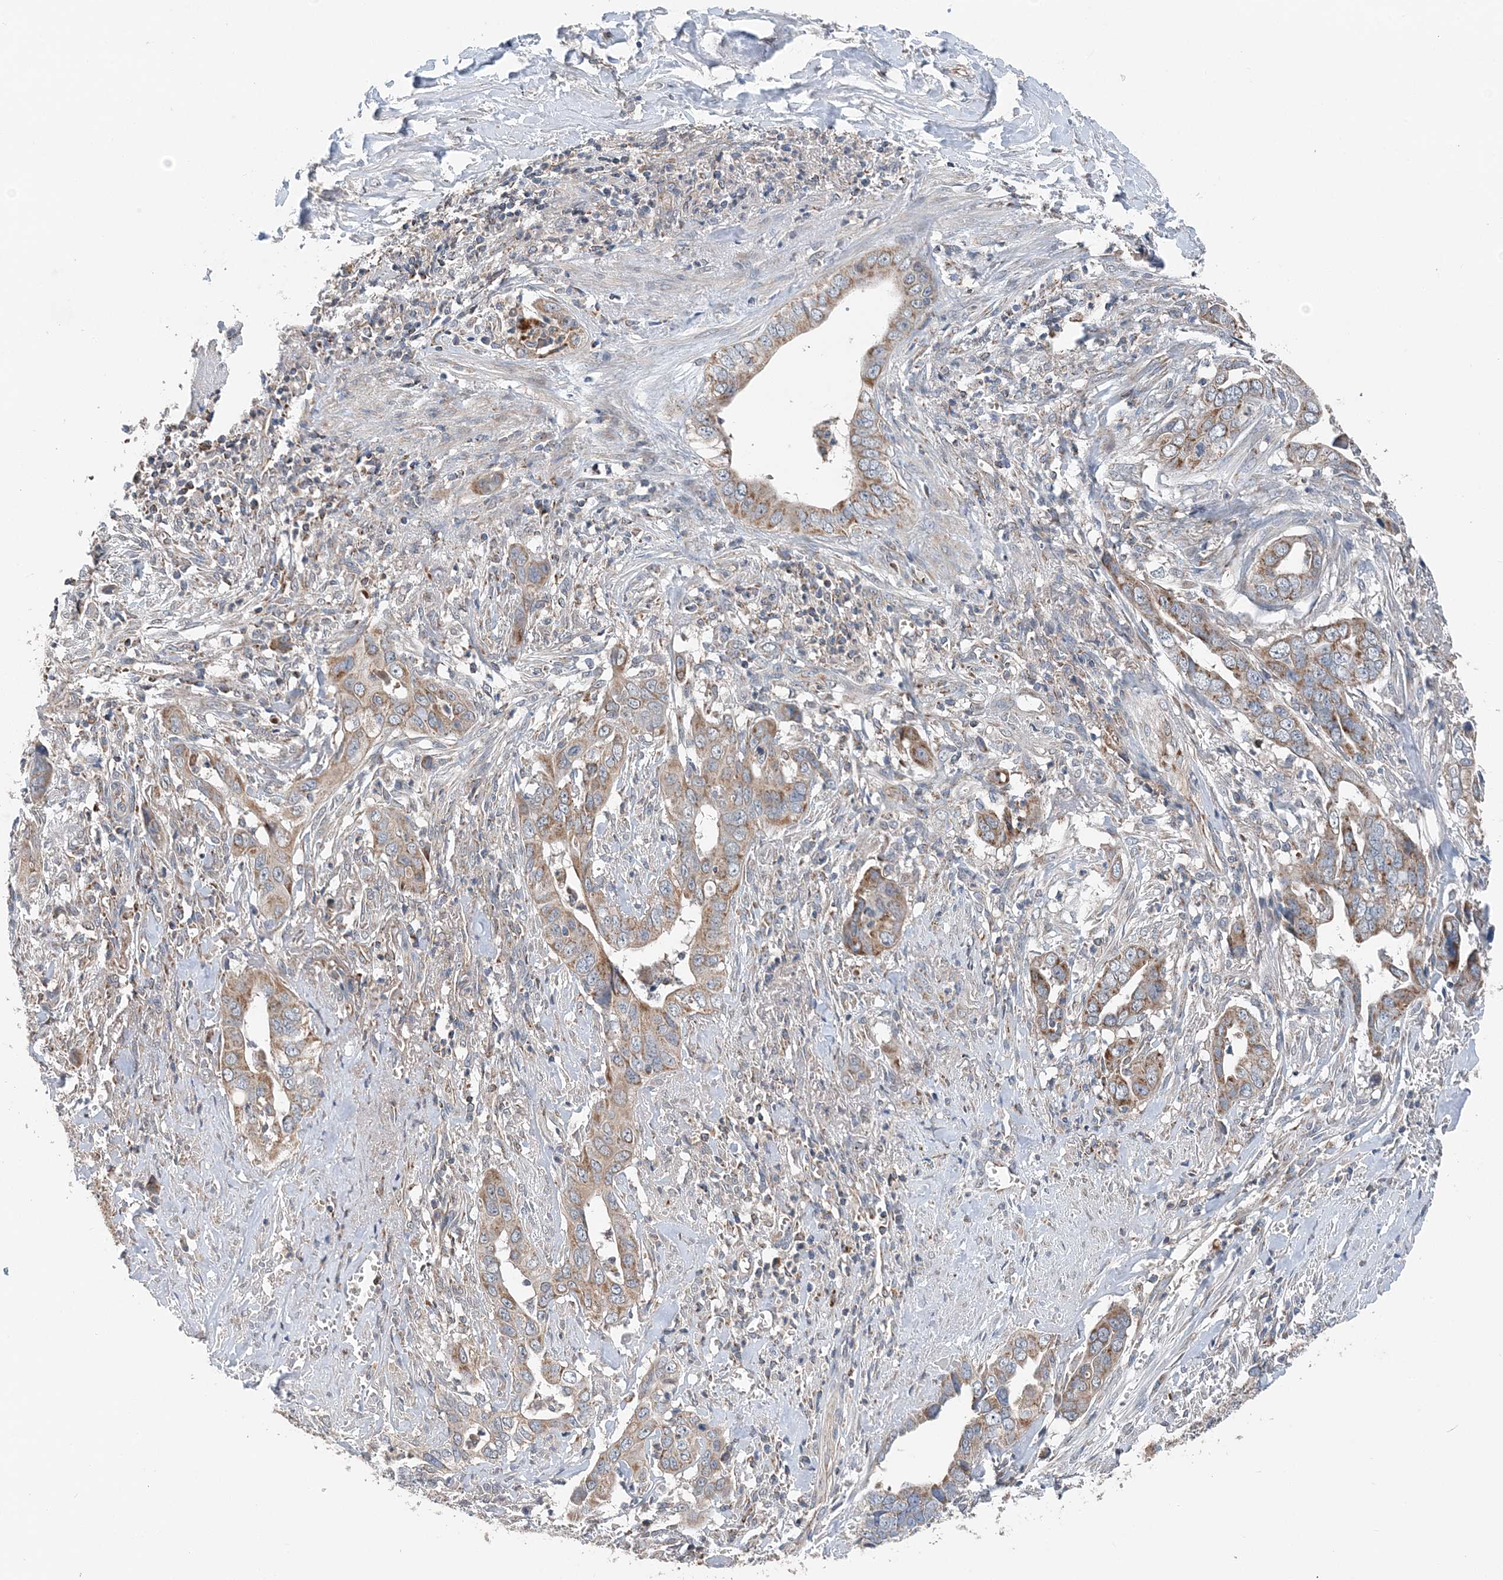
{"staining": {"intensity": "moderate", "quantity": ">75%", "location": "cytoplasmic/membranous"}, "tissue": "liver cancer", "cell_type": "Tumor cells", "image_type": "cancer", "snomed": [{"axis": "morphology", "description": "Cholangiocarcinoma"}, {"axis": "topography", "description": "Liver"}], "caption": "Immunohistochemical staining of human liver cancer (cholangiocarcinoma) shows medium levels of moderate cytoplasmic/membranous protein expression in approximately >75% of tumor cells. (brown staining indicates protein expression, while blue staining denotes nuclei).", "gene": "SPRY2", "patient": {"sex": "female", "age": 79}}